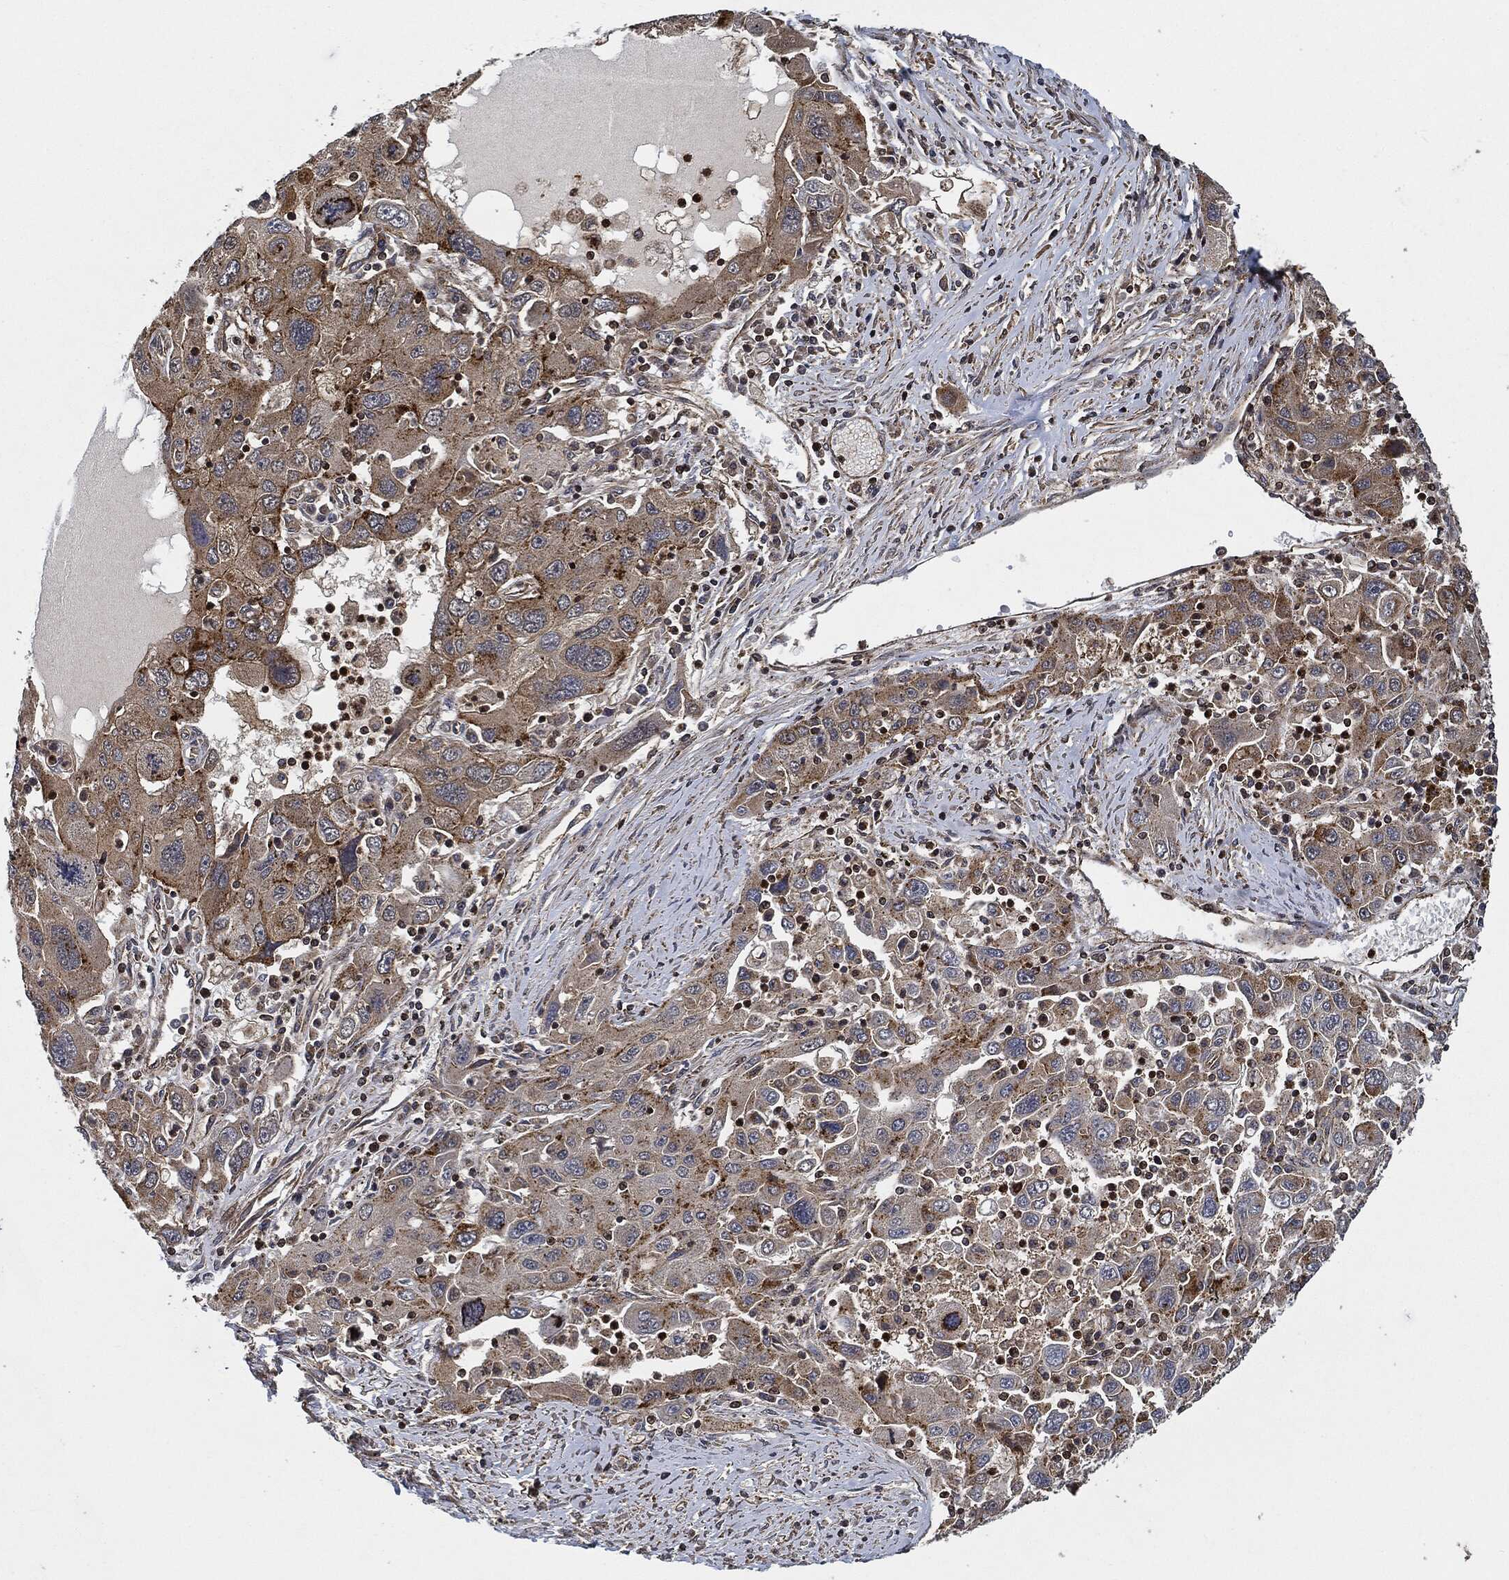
{"staining": {"intensity": "moderate", "quantity": "25%-75%", "location": "cytoplasmic/membranous"}, "tissue": "stomach cancer", "cell_type": "Tumor cells", "image_type": "cancer", "snomed": [{"axis": "morphology", "description": "Adenocarcinoma, NOS"}, {"axis": "topography", "description": "Stomach"}], "caption": "A high-resolution image shows IHC staining of stomach adenocarcinoma, which shows moderate cytoplasmic/membranous expression in approximately 25%-75% of tumor cells.", "gene": "MAP3K3", "patient": {"sex": "male", "age": 56}}